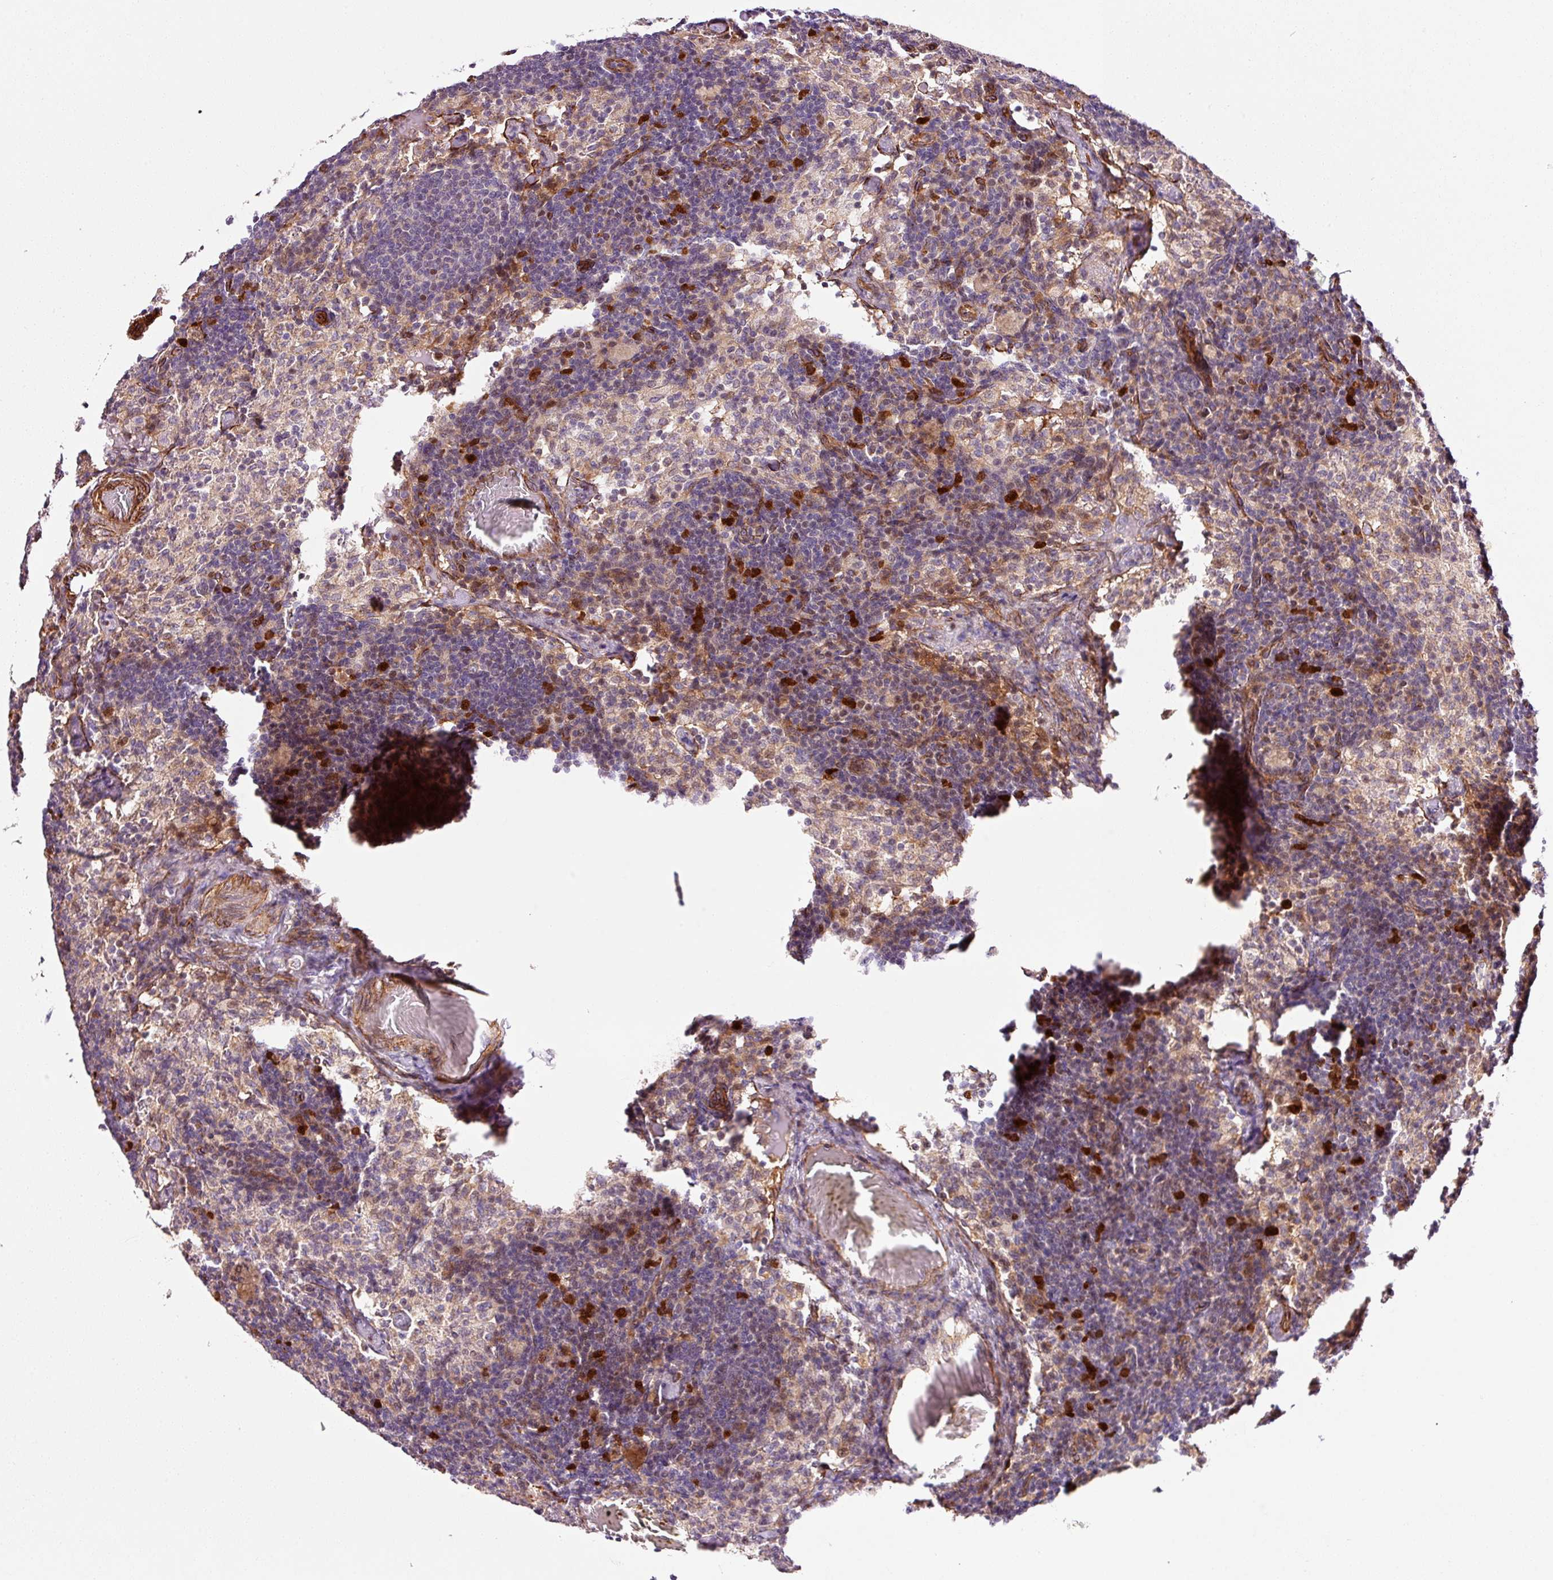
{"staining": {"intensity": "moderate", "quantity": "<25%", "location": "cytoplasmic/membranous"}, "tissue": "lymph node", "cell_type": "Germinal center cells", "image_type": "normal", "snomed": [{"axis": "morphology", "description": "Normal tissue, NOS"}, {"axis": "topography", "description": "Lymph node"}], "caption": "Immunohistochemical staining of benign human lymph node displays low levels of moderate cytoplasmic/membranous staining in about <25% of germinal center cells.", "gene": "LIMK2", "patient": {"sex": "male", "age": 49}}